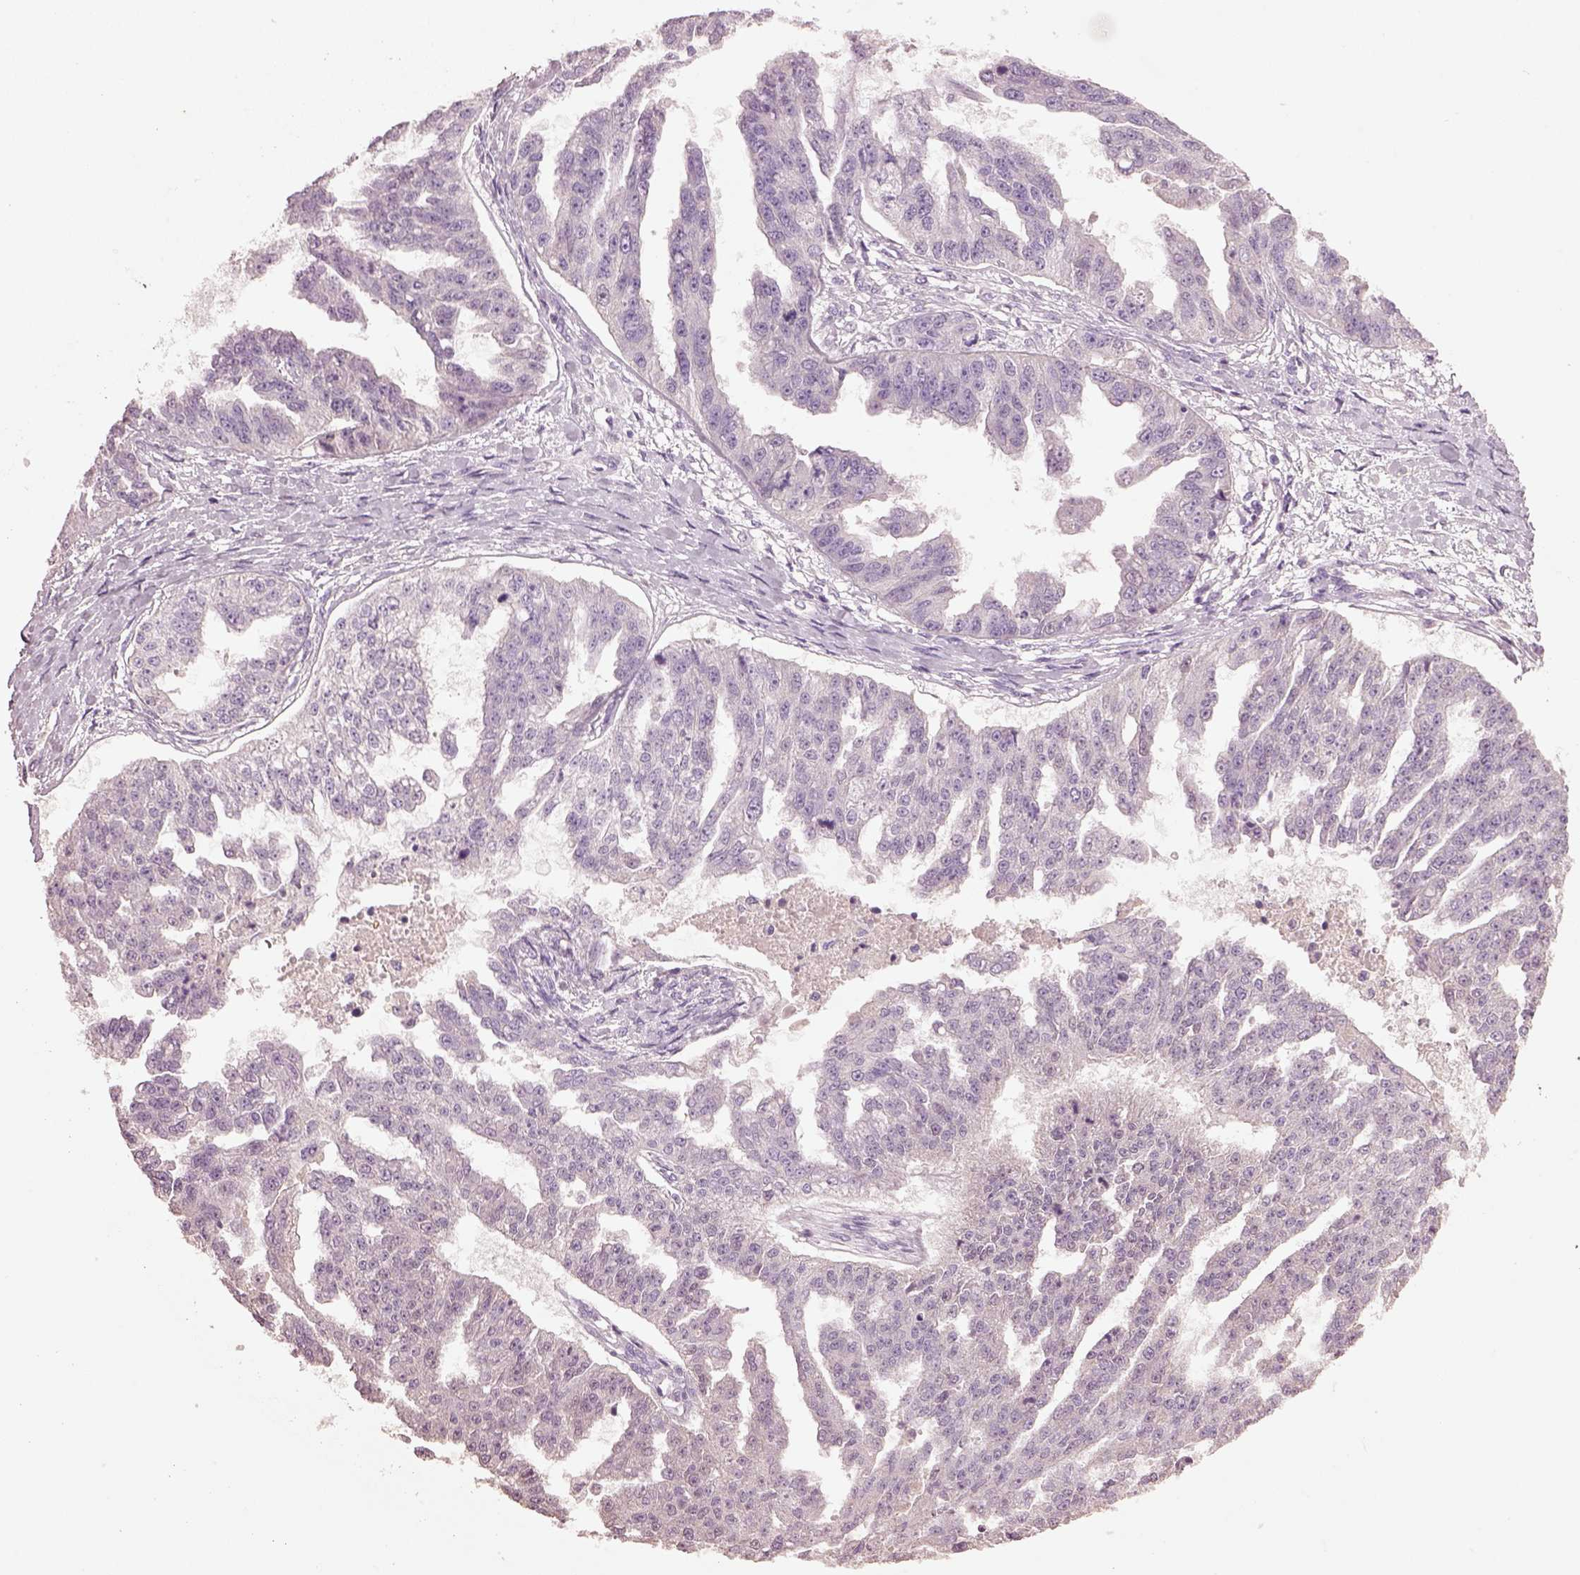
{"staining": {"intensity": "negative", "quantity": "none", "location": "none"}, "tissue": "ovarian cancer", "cell_type": "Tumor cells", "image_type": "cancer", "snomed": [{"axis": "morphology", "description": "Cystadenocarcinoma, serous, NOS"}, {"axis": "topography", "description": "Ovary"}], "caption": "DAB (3,3'-diaminobenzidine) immunohistochemical staining of human ovarian cancer shows no significant staining in tumor cells. (Immunohistochemistry, brightfield microscopy, high magnification).", "gene": "KCNIP3", "patient": {"sex": "female", "age": 58}}